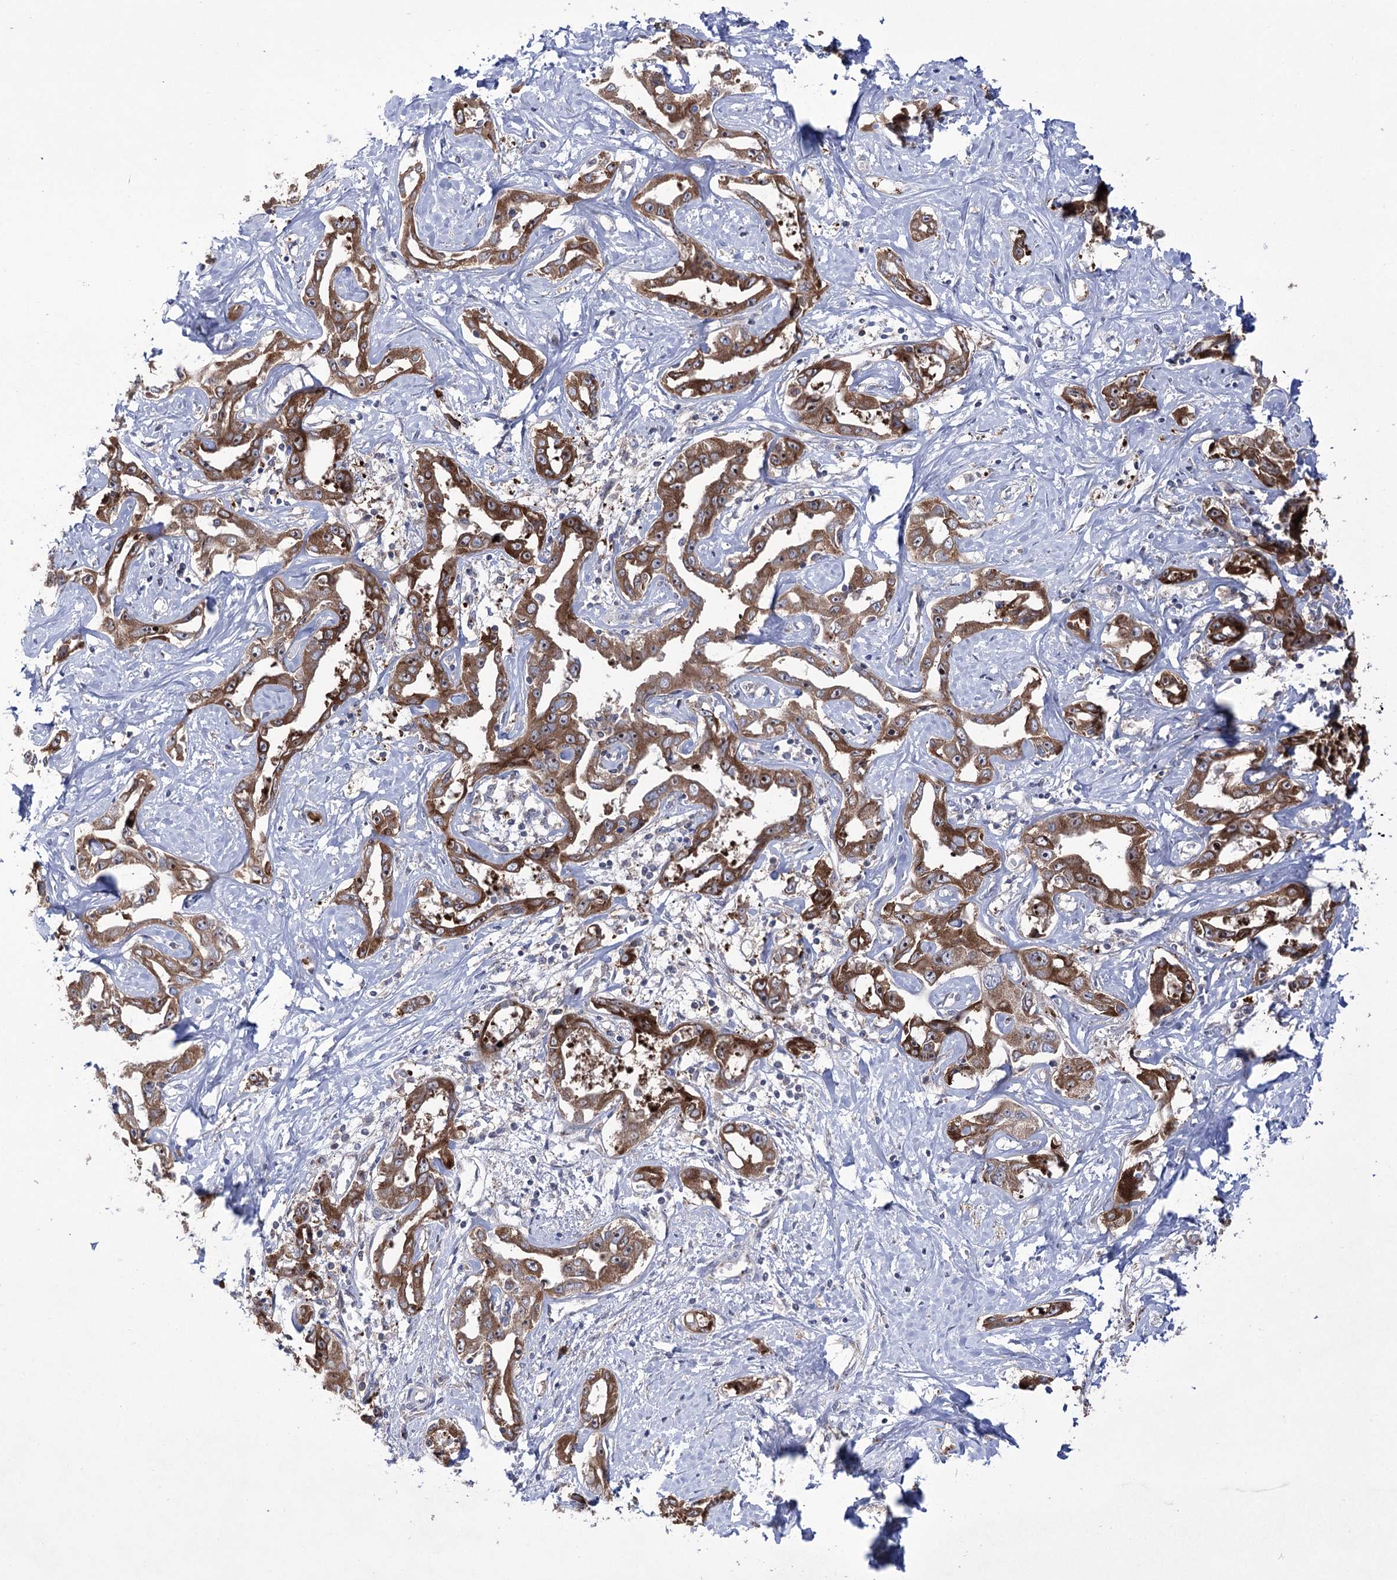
{"staining": {"intensity": "moderate", "quantity": ">75%", "location": "cytoplasmic/membranous"}, "tissue": "liver cancer", "cell_type": "Tumor cells", "image_type": "cancer", "snomed": [{"axis": "morphology", "description": "Cholangiocarcinoma"}, {"axis": "topography", "description": "Liver"}], "caption": "Immunohistochemical staining of liver cancer reveals moderate cytoplasmic/membranous protein expression in approximately >75% of tumor cells. The protein of interest is shown in brown color, while the nuclei are stained blue.", "gene": "ZNF622", "patient": {"sex": "male", "age": 59}}